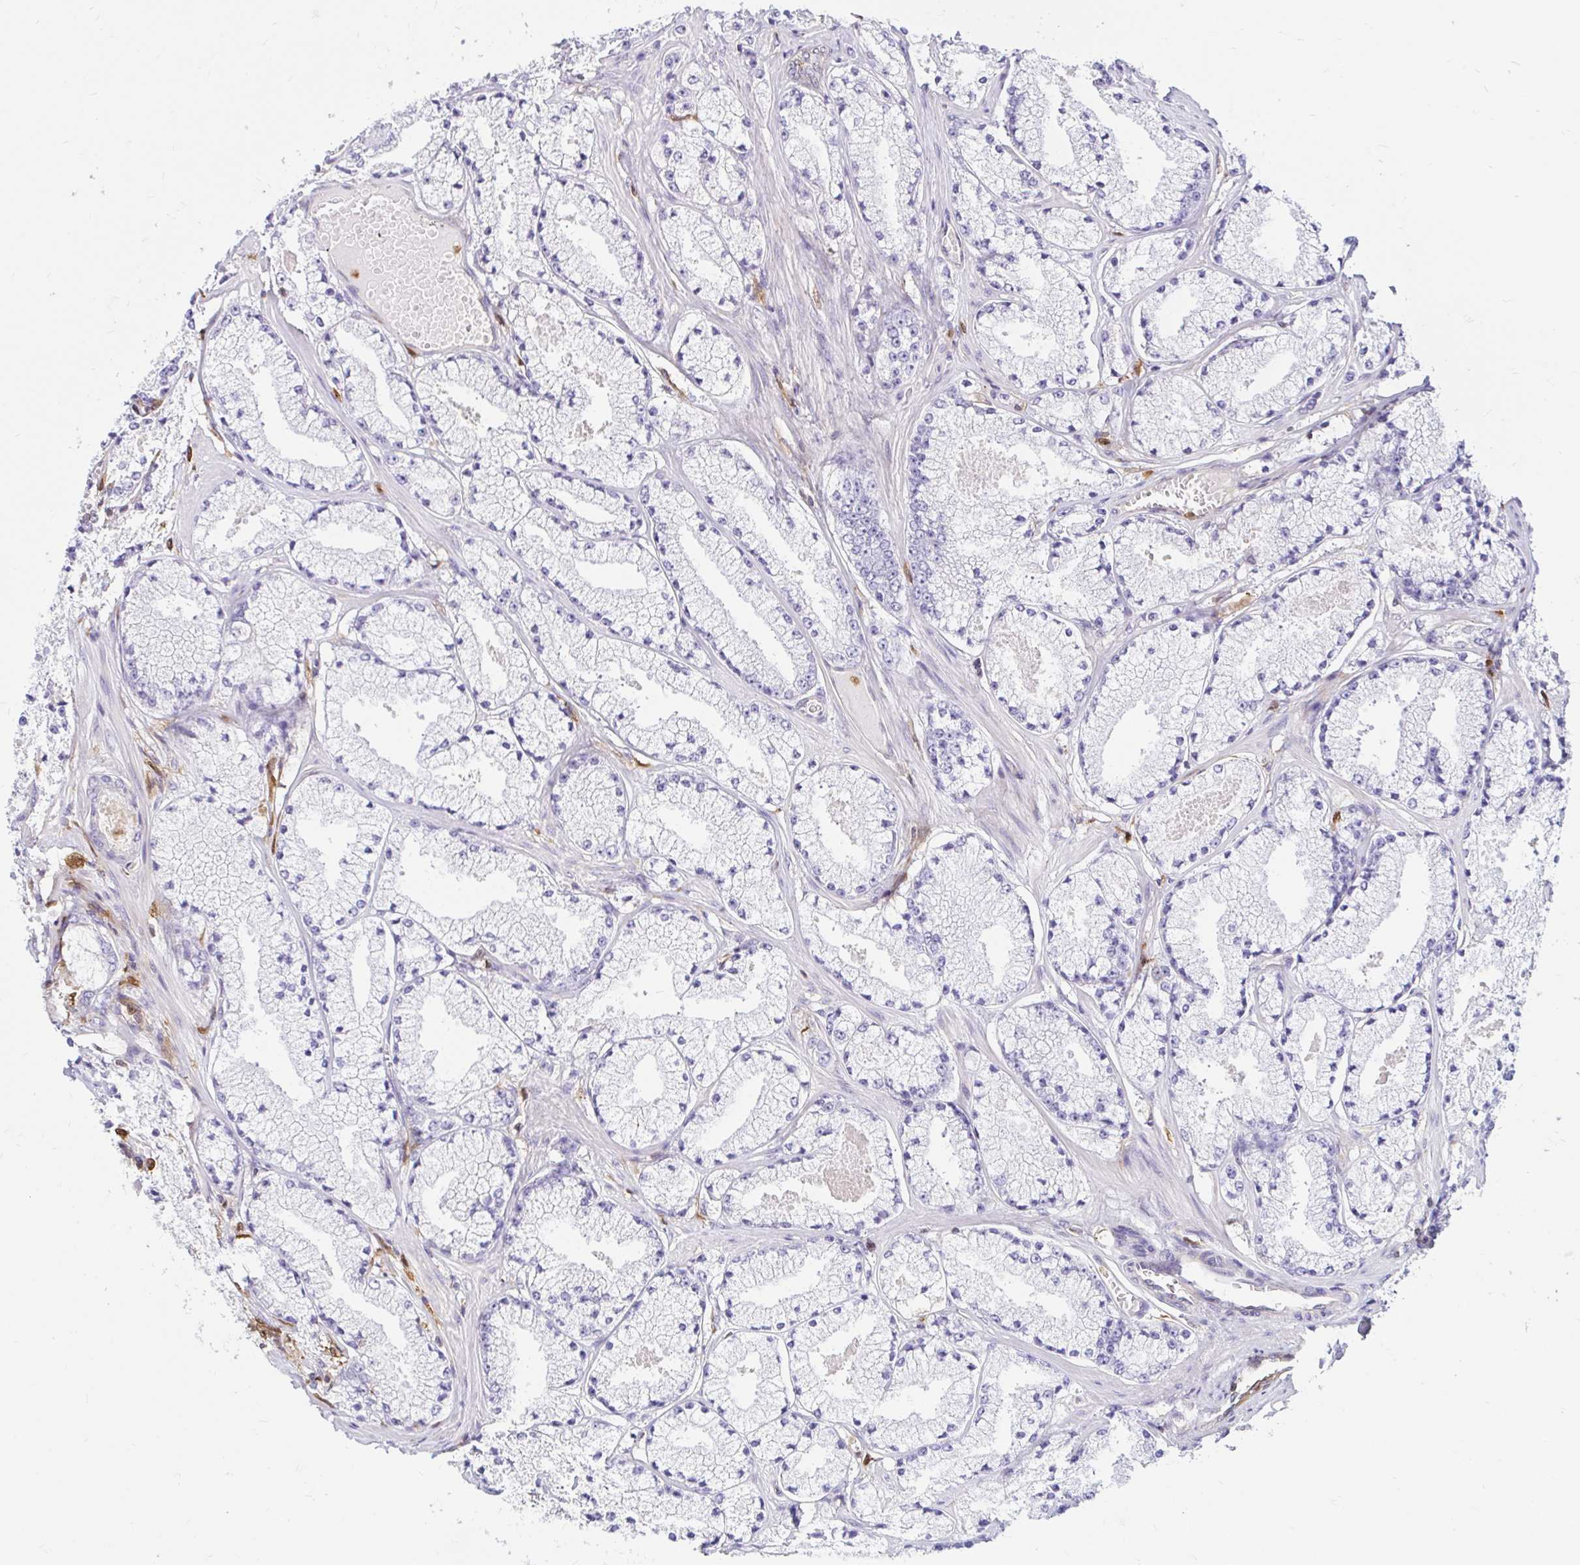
{"staining": {"intensity": "negative", "quantity": "none", "location": "none"}, "tissue": "prostate cancer", "cell_type": "Tumor cells", "image_type": "cancer", "snomed": [{"axis": "morphology", "description": "Adenocarcinoma, High grade"}, {"axis": "topography", "description": "Prostate"}], "caption": "The photomicrograph exhibits no significant staining in tumor cells of prostate cancer (adenocarcinoma (high-grade)). The staining is performed using DAB brown chromogen with nuclei counter-stained in using hematoxylin.", "gene": "PYCARD", "patient": {"sex": "male", "age": 63}}